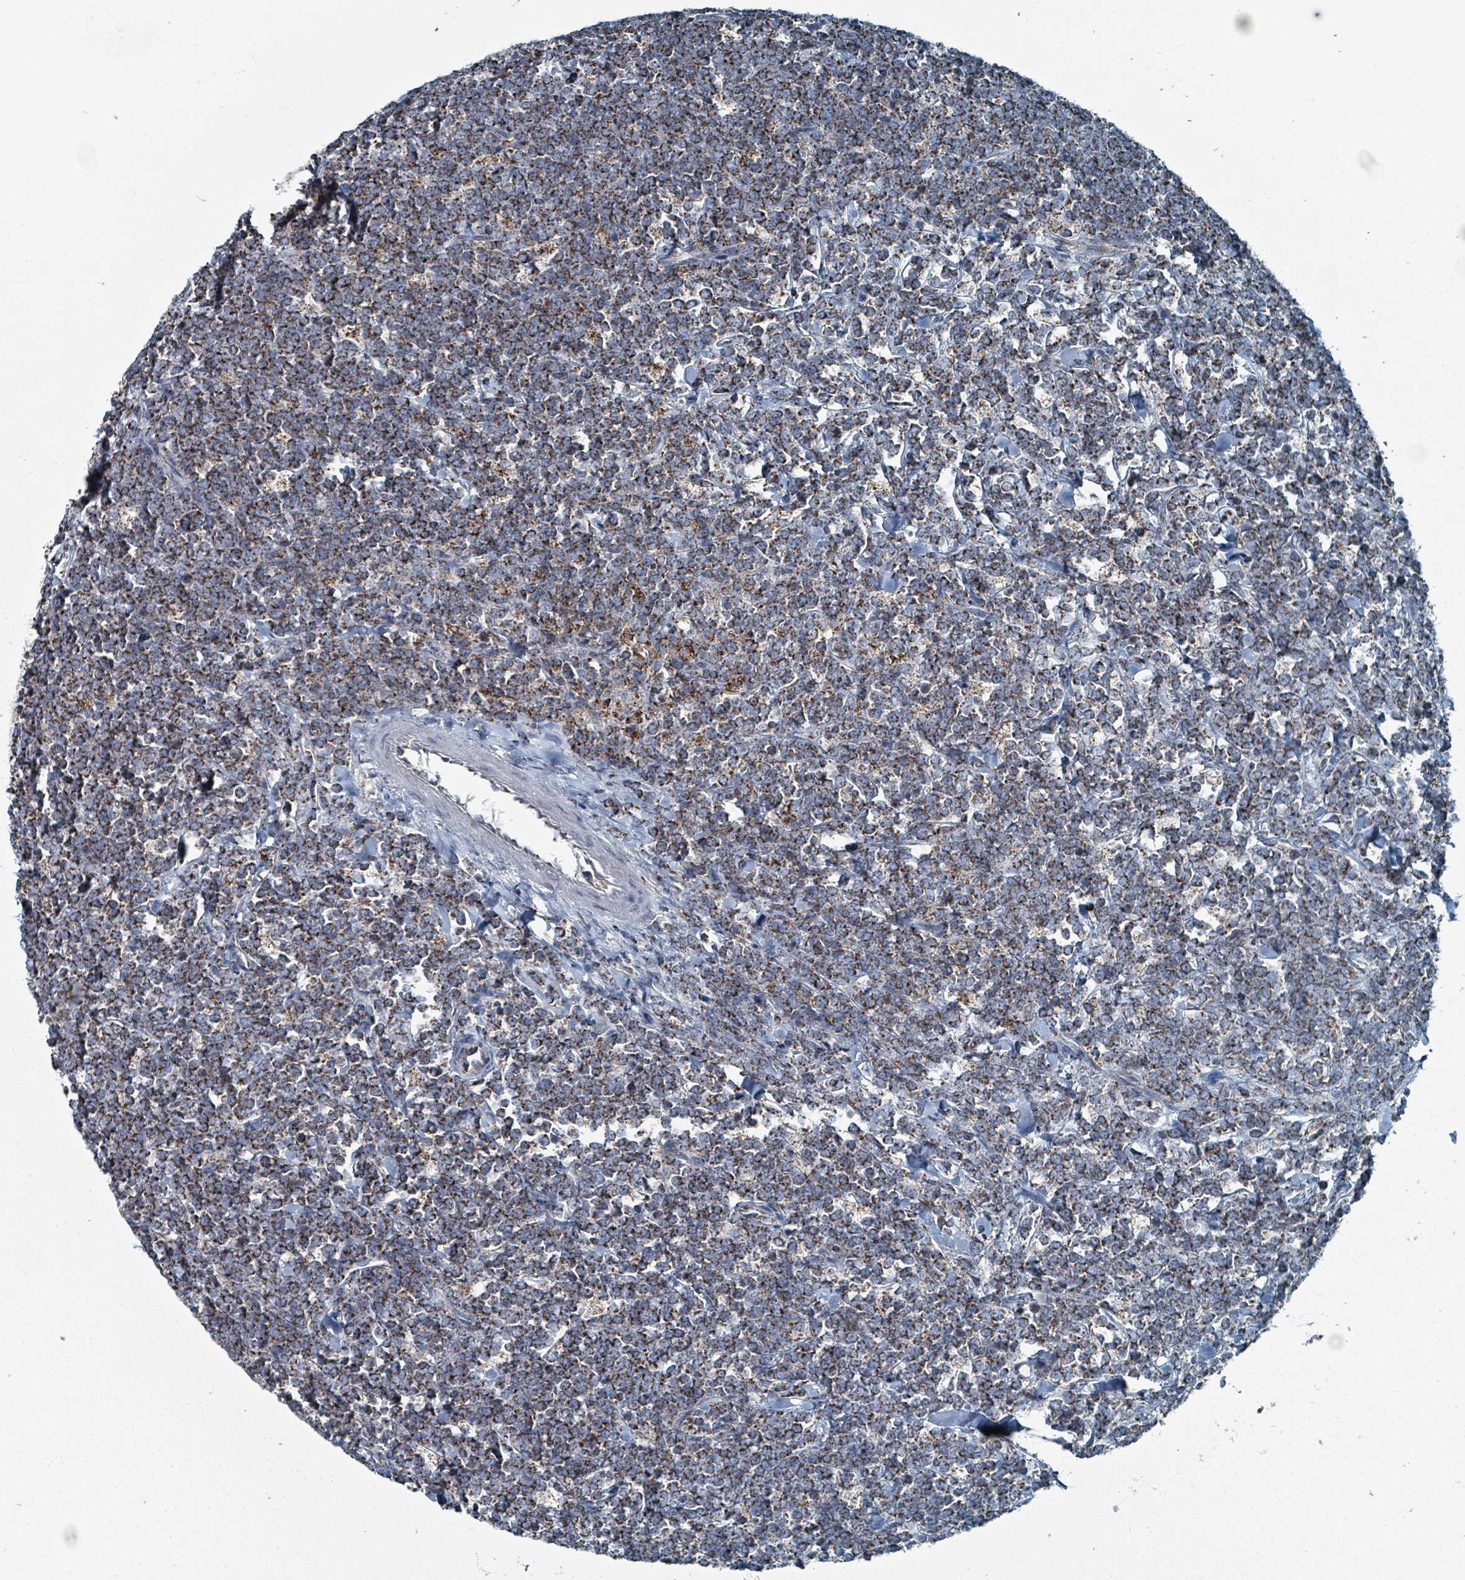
{"staining": {"intensity": "moderate", "quantity": ">75%", "location": "cytoplasmic/membranous"}, "tissue": "lymphoma", "cell_type": "Tumor cells", "image_type": "cancer", "snomed": [{"axis": "morphology", "description": "Malignant lymphoma, non-Hodgkin's type, High grade"}, {"axis": "topography", "description": "Small intestine"}, {"axis": "topography", "description": "Colon"}], "caption": "This micrograph reveals immunohistochemistry staining of human lymphoma, with medium moderate cytoplasmic/membranous staining in approximately >75% of tumor cells.", "gene": "ABHD18", "patient": {"sex": "male", "age": 8}}